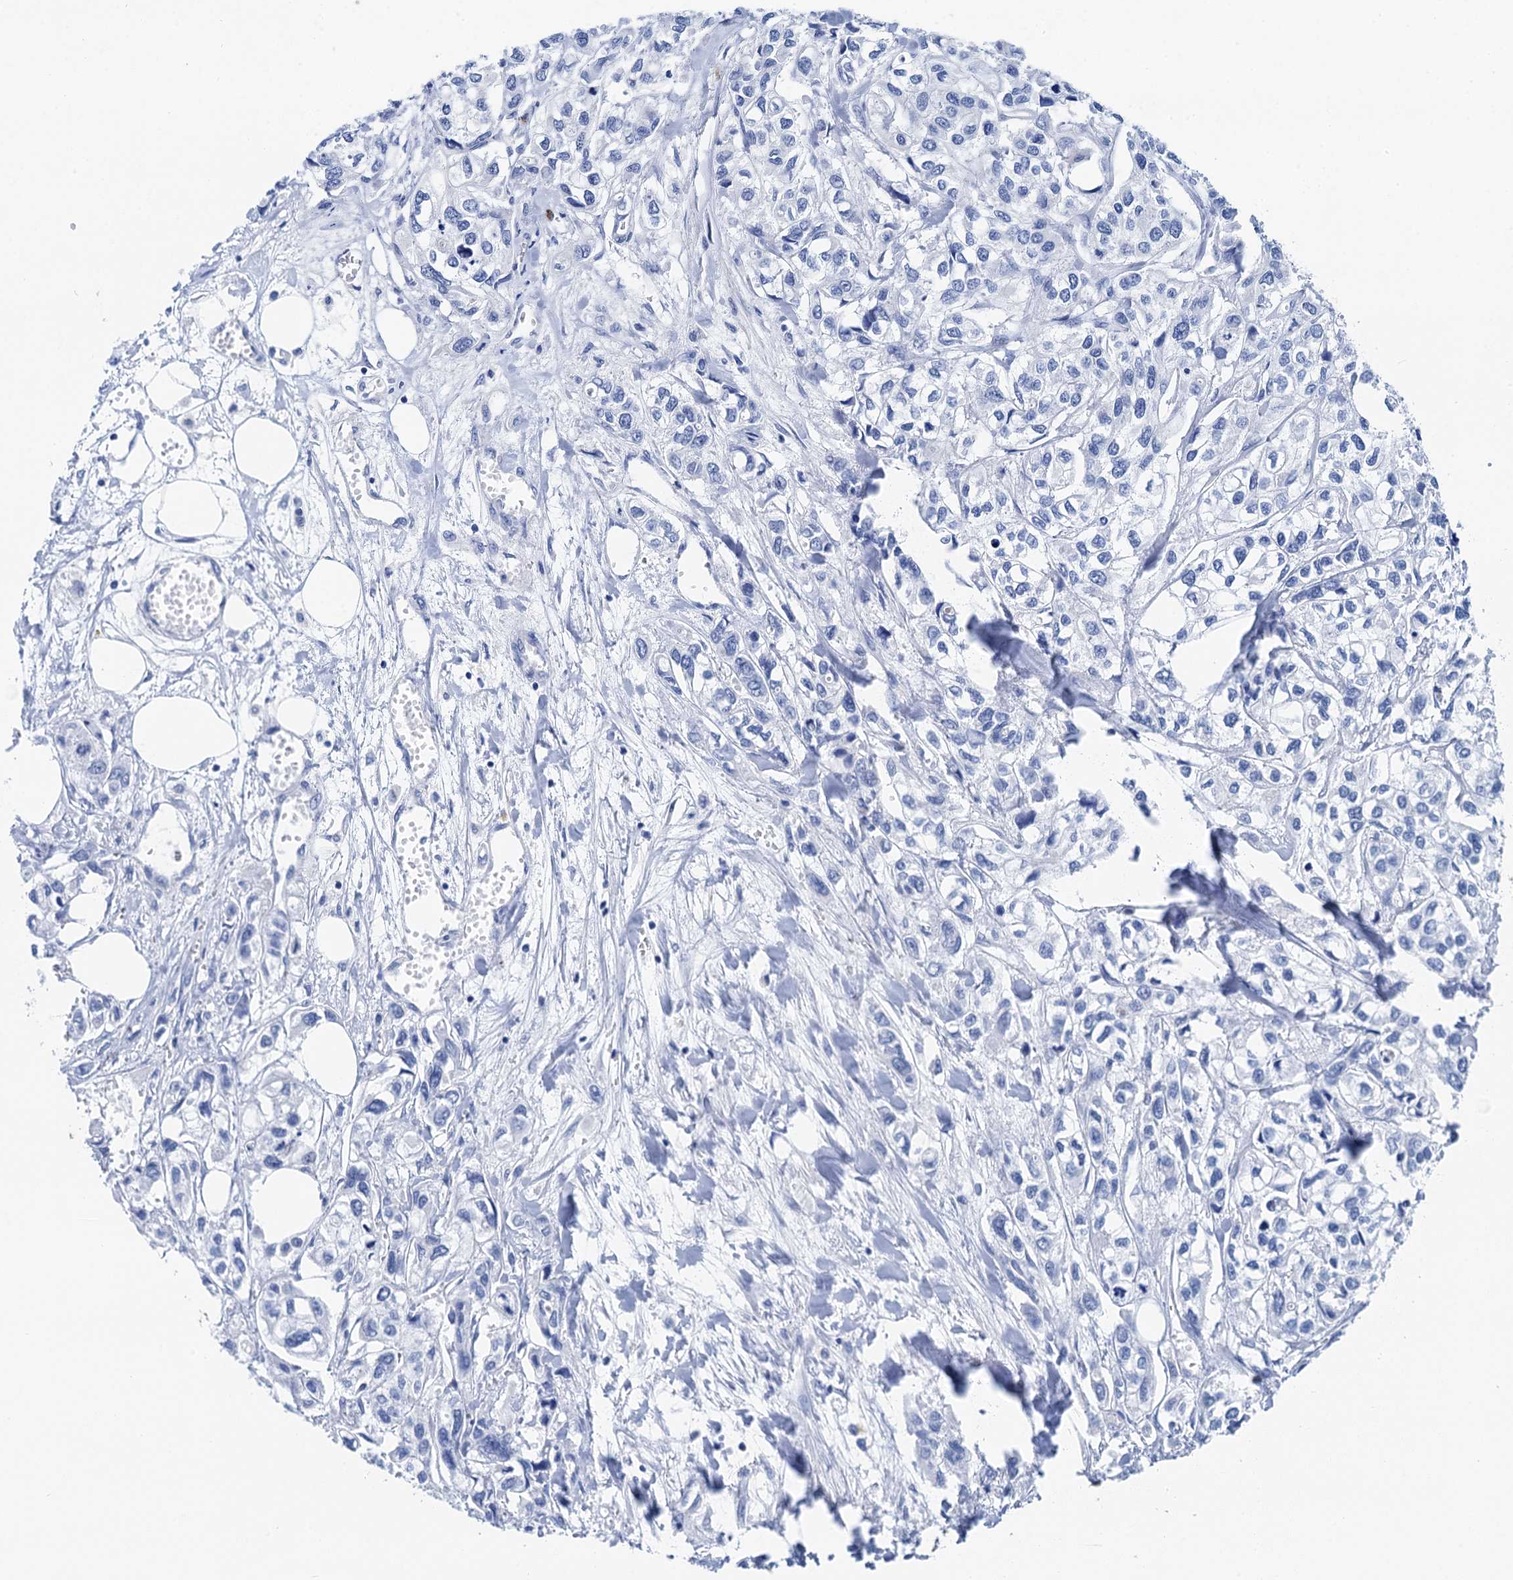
{"staining": {"intensity": "negative", "quantity": "none", "location": "none"}, "tissue": "urothelial cancer", "cell_type": "Tumor cells", "image_type": "cancer", "snomed": [{"axis": "morphology", "description": "Urothelial carcinoma, High grade"}, {"axis": "topography", "description": "Urinary bladder"}], "caption": "This is a photomicrograph of immunohistochemistry staining of high-grade urothelial carcinoma, which shows no positivity in tumor cells.", "gene": "NLRP10", "patient": {"sex": "male", "age": 67}}